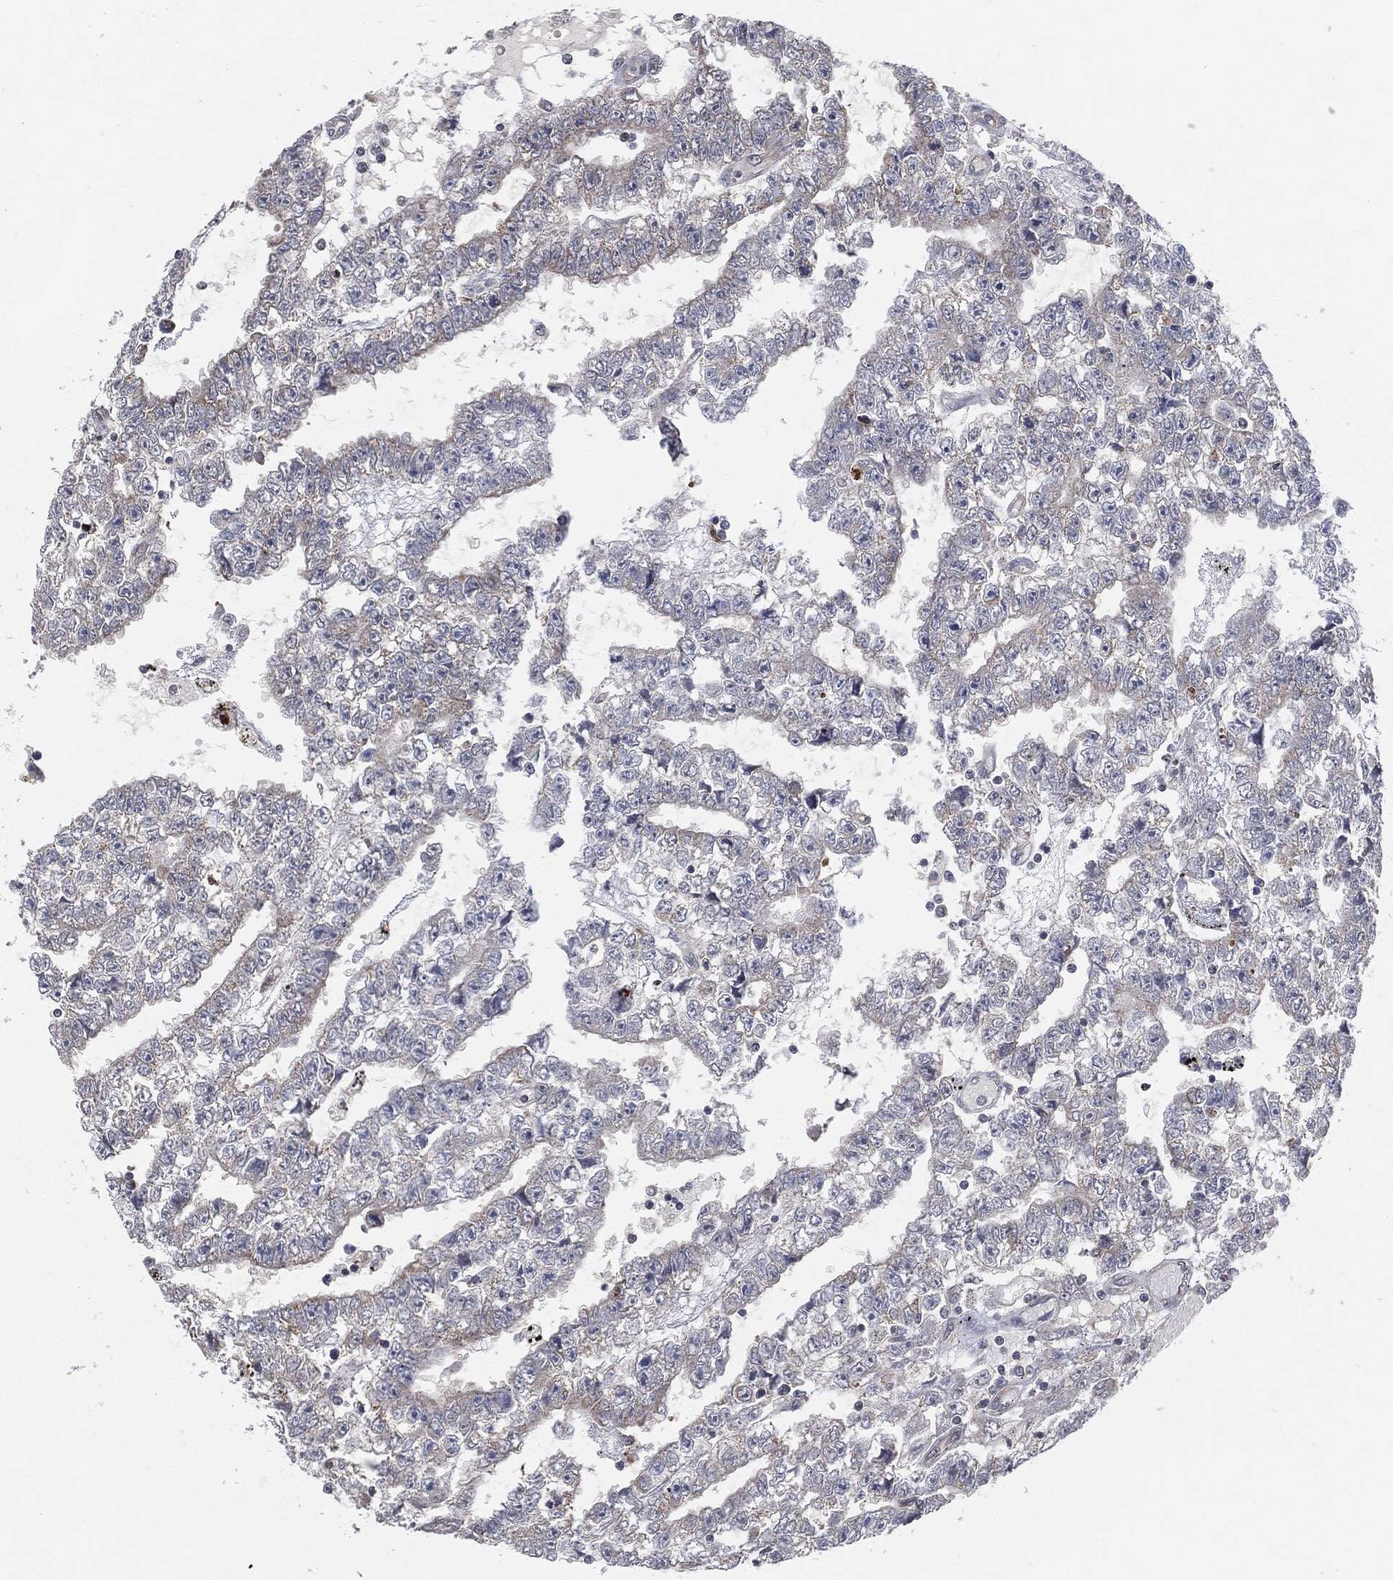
{"staining": {"intensity": "negative", "quantity": "none", "location": "none"}, "tissue": "testis cancer", "cell_type": "Tumor cells", "image_type": "cancer", "snomed": [{"axis": "morphology", "description": "Carcinoma, Embryonal, NOS"}, {"axis": "topography", "description": "Testis"}], "caption": "Human embryonal carcinoma (testis) stained for a protein using immunohistochemistry exhibits no staining in tumor cells.", "gene": "TP53RK", "patient": {"sex": "male", "age": 25}}